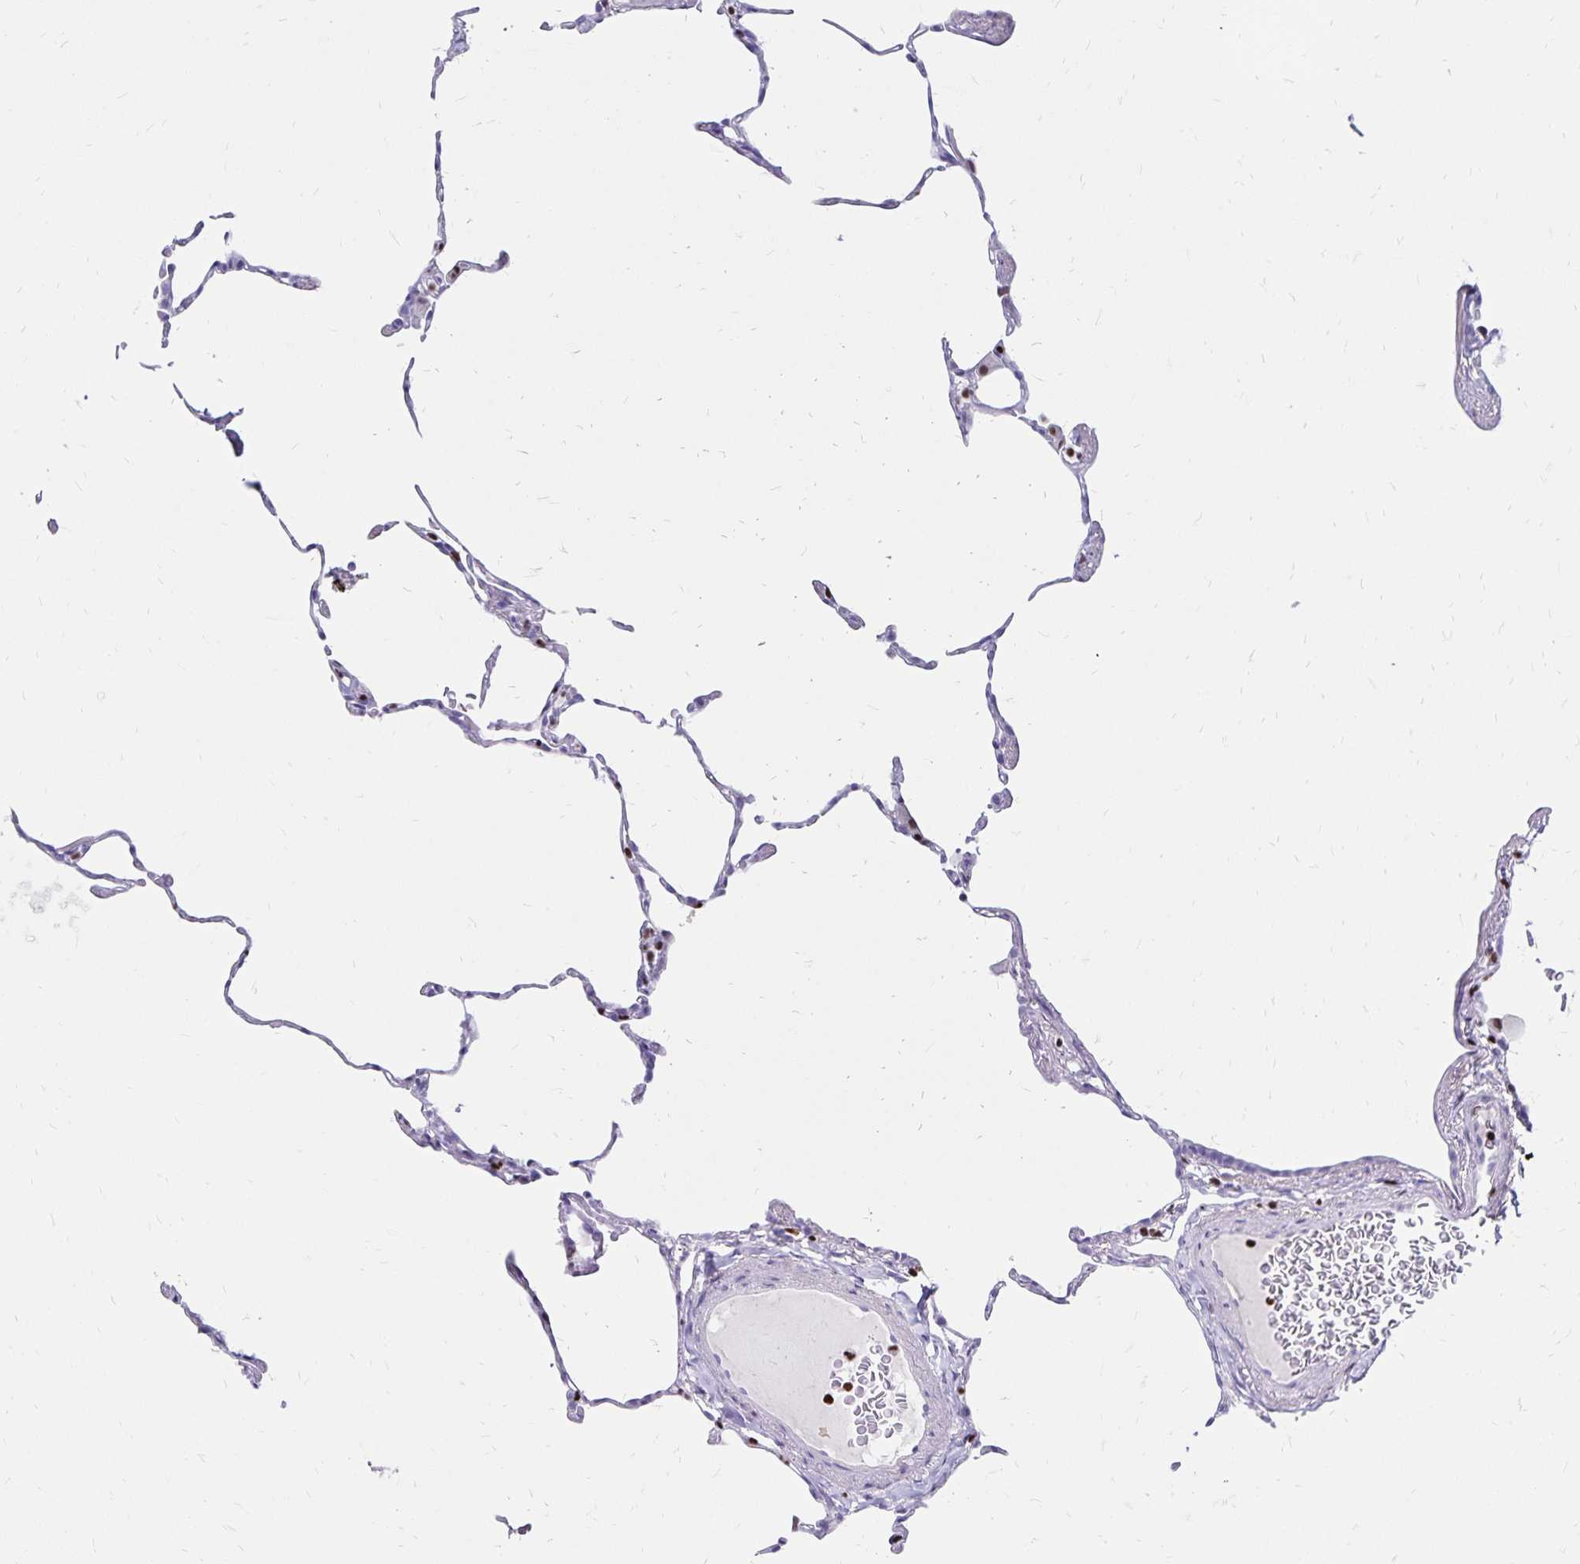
{"staining": {"intensity": "negative", "quantity": "none", "location": "none"}, "tissue": "lung", "cell_type": "Alveolar cells", "image_type": "normal", "snomed": [{"axis": "morphology", "description": "Normal tissue, NOS"}, {"axis": "topography", "description": "Lung"}], "caption": "This is an IHC histopathology image of benign lung. There is no expression in alveolar cells.", "gene": "IKZF1", "patient": {"sex": "female", "age": 57}}